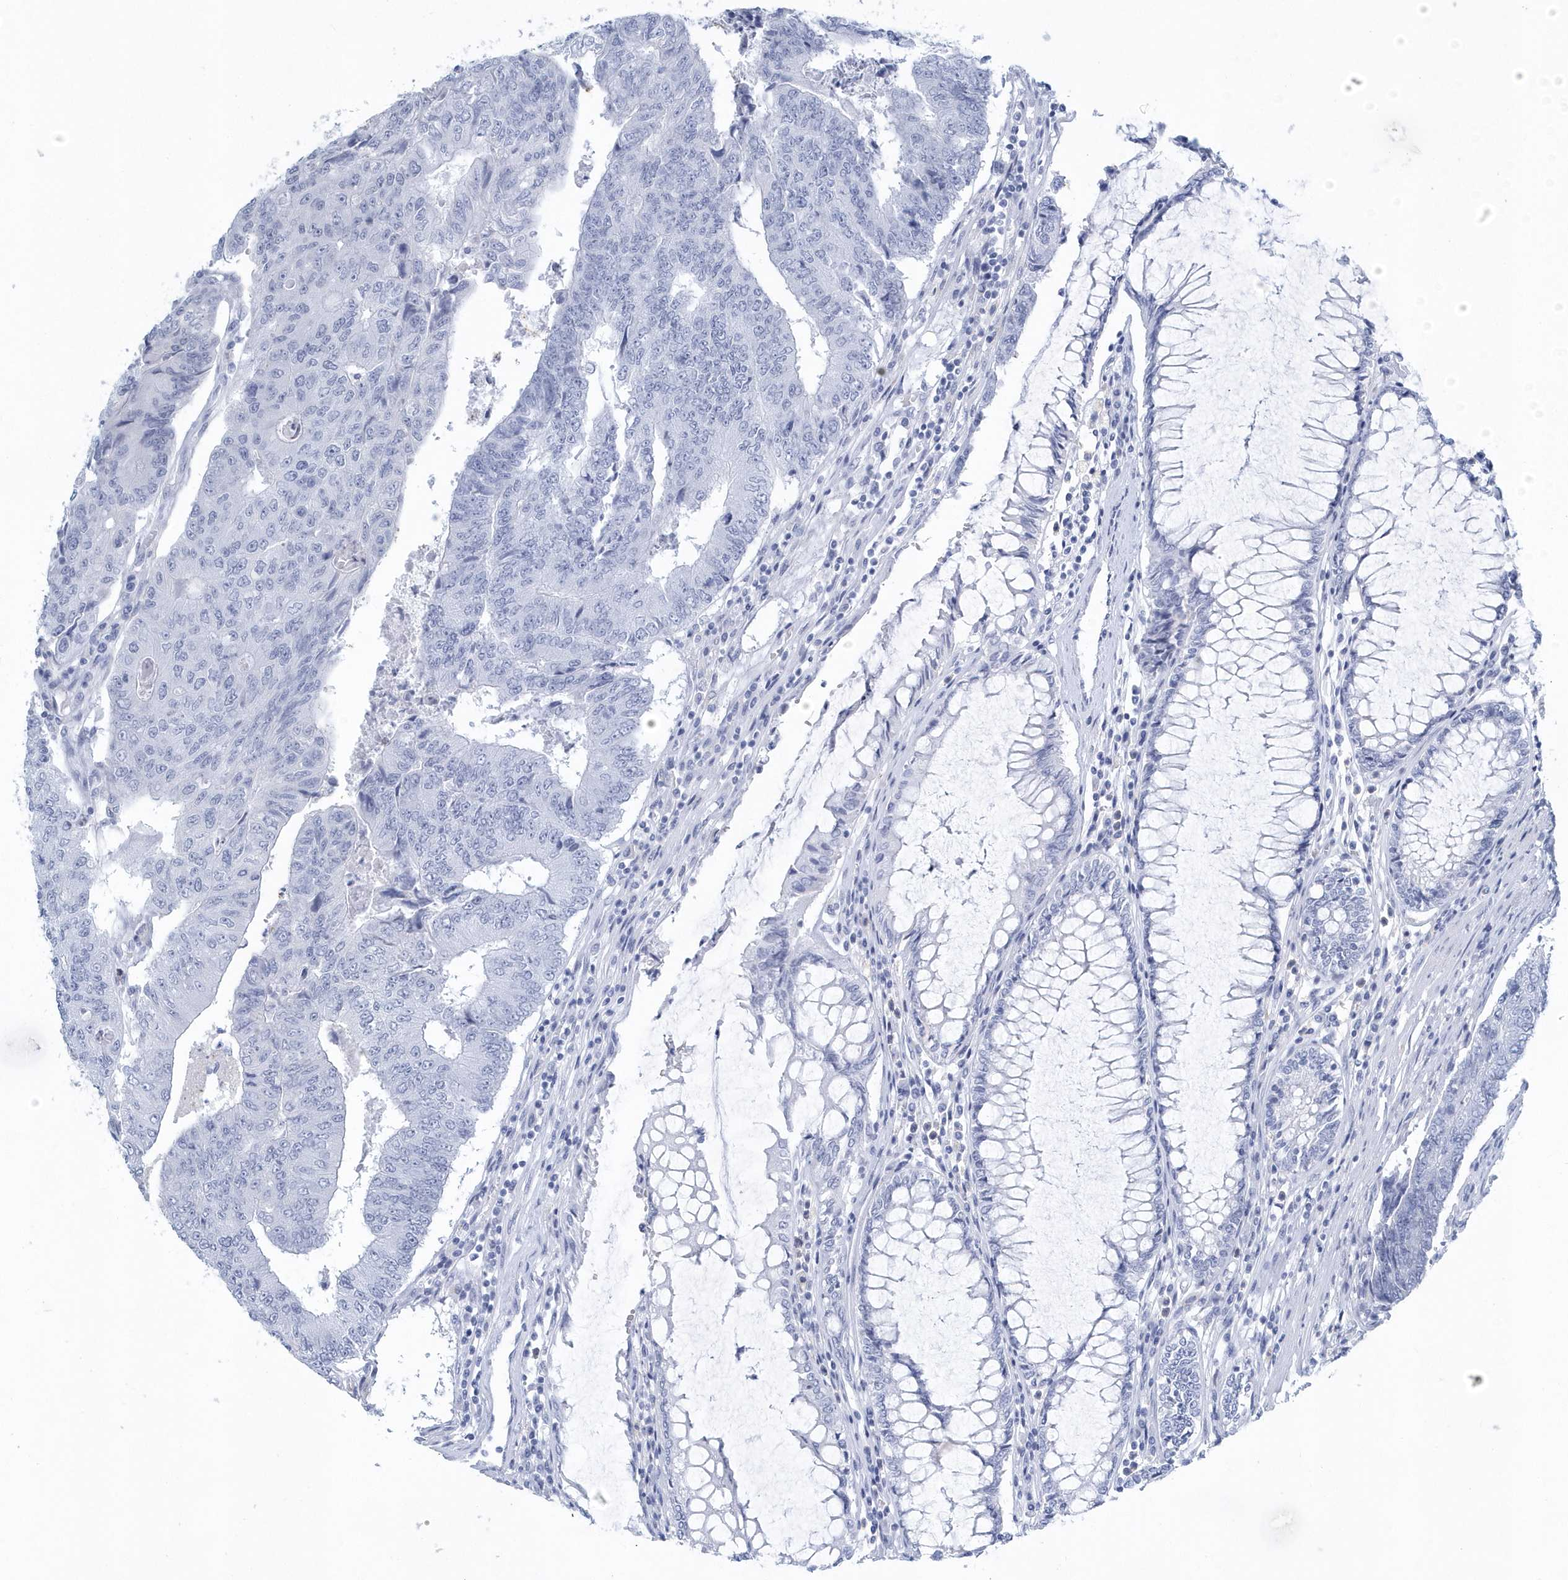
{"staining": {"intensity": "negative", "quantity": "none", "location": "none"}, "tissue": "colorectal cancer", "cell_type": "Tumor cells", "image_type": "cancer", "snomed": [{"axis": "morphology", "description": "Adenocarcinoma, NOS"}, {"axis": "topography", "description": "Colon"}], "caption": "Micrograph shows no significant protein positivity in tumor cells of colorectal adenocarcinoma.", "gene": "PTPRO", "patient": {"sex": "female", "age": 67}}